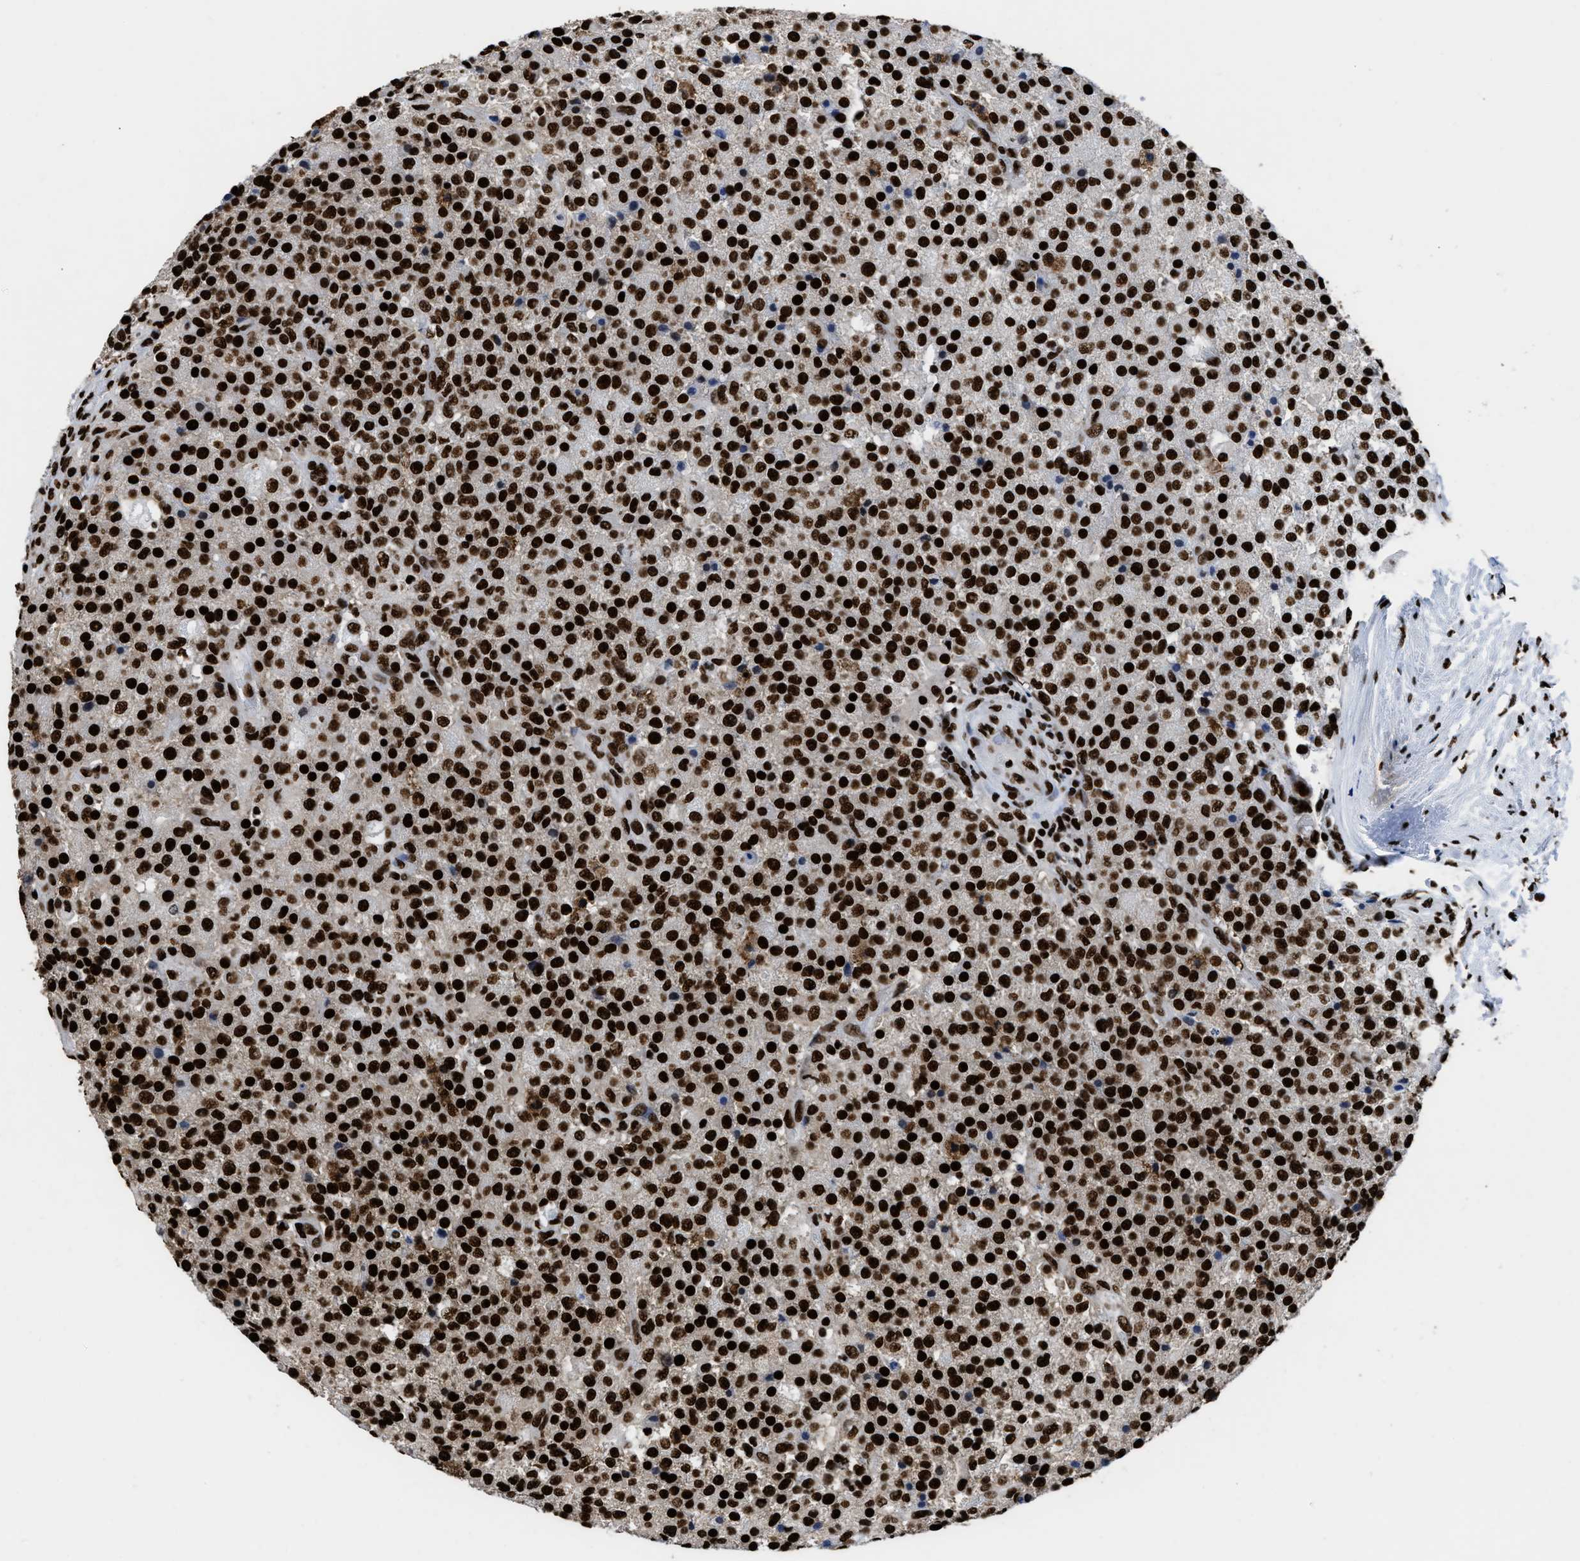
{"staining": {"intensity": "strong", "quantity": ">75%", "location": "nuclear"}, "tissue": "testis cancer", "cell_type": "Tumor cells", "image_type": "cancer", "snomed": [{"axis": "morphology", "description": "Seminoma, NOS"}, {"axis": "topography", "description": "Testis"}], "caption": "Testis cancer (seminoma) stained for a protein displays strong nuclear positivity in tumor cells.", "gene": "HNRNPM", "patient": {"sex": "male", "age": 59}}